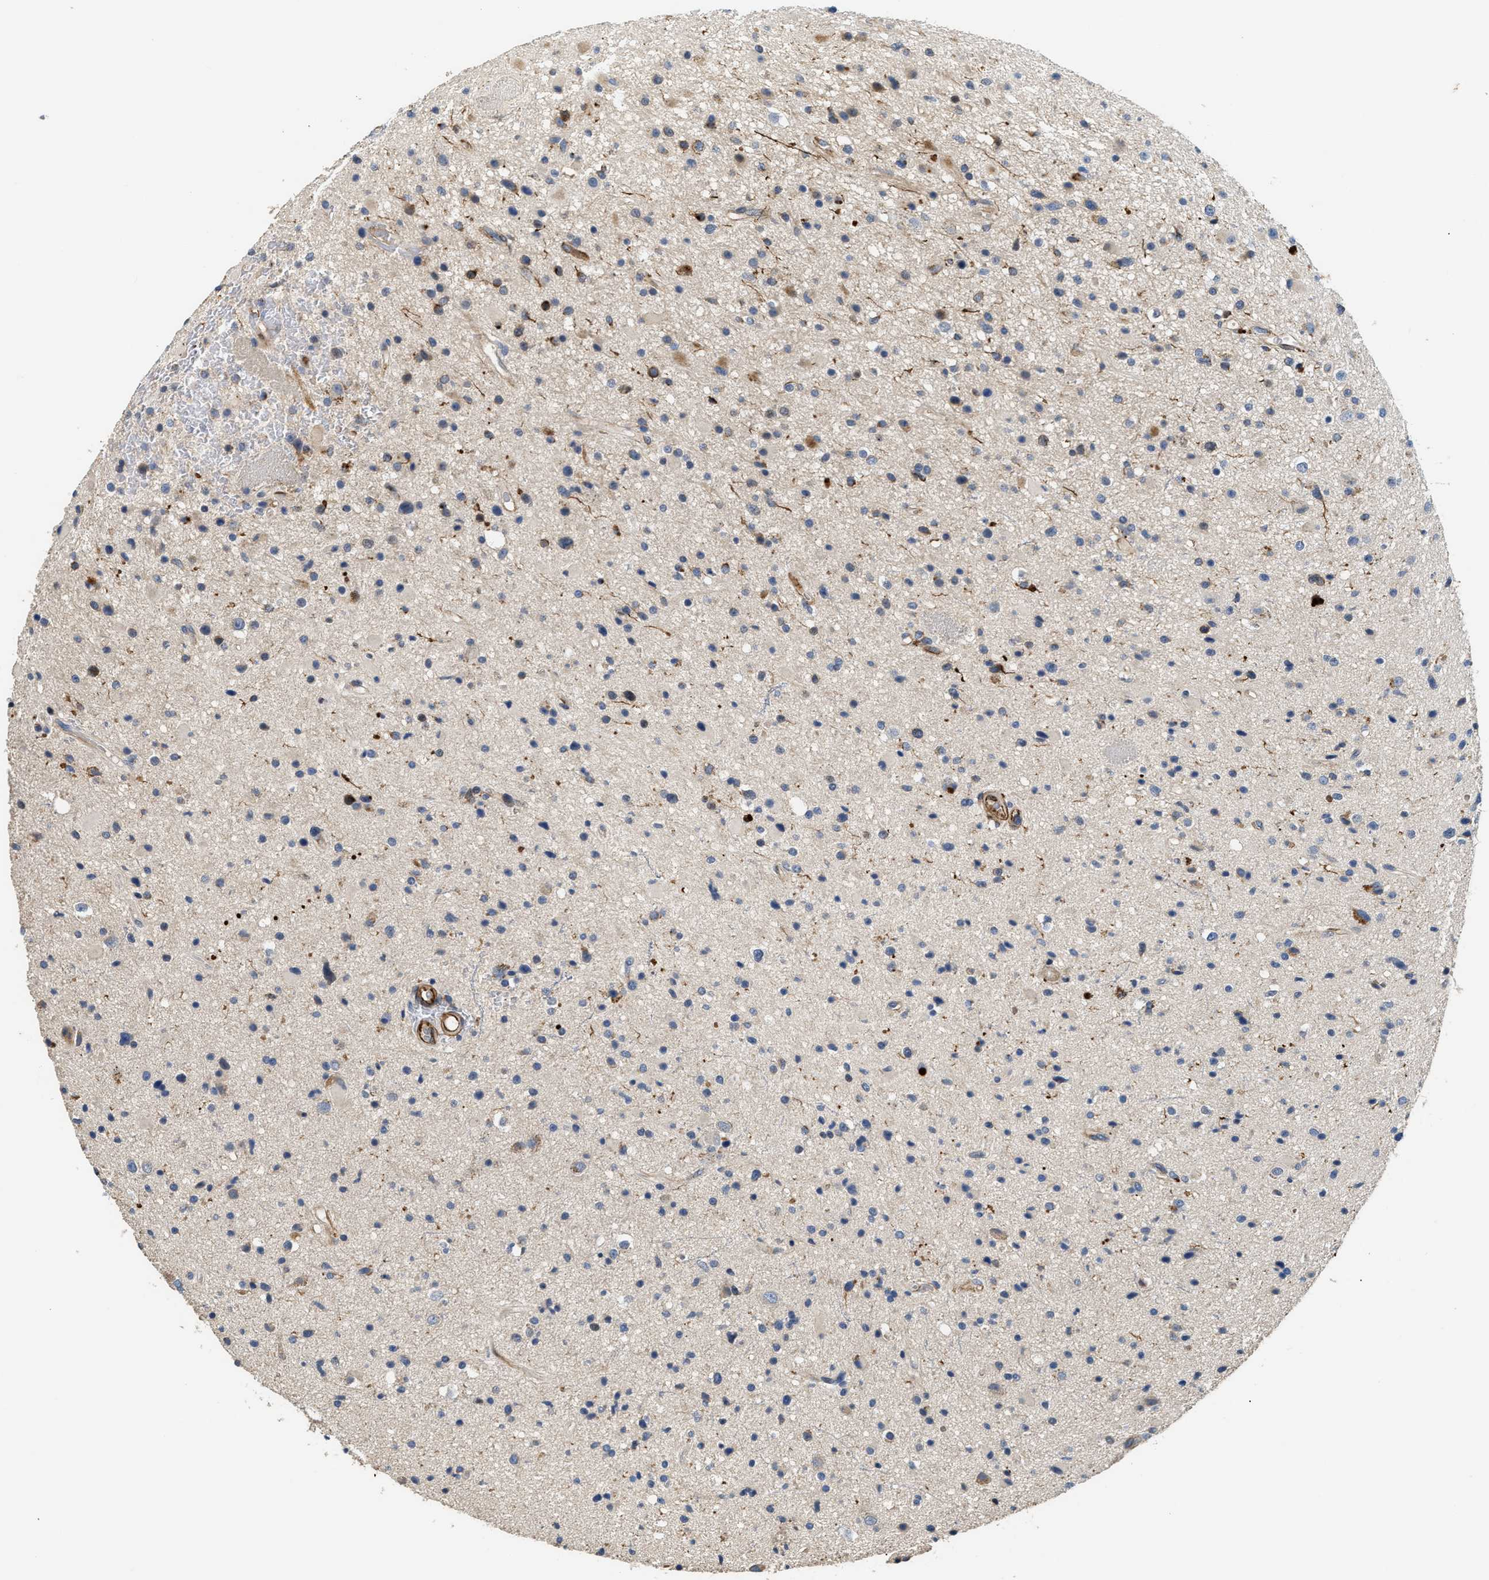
{"staining": {"intensity": "negative", "quantity": "none", "location": "none"}, "tissue": "glioma", "cell_type": "Tumor cells", "image_type": "cancer", "snomed": [{"axis": "morphology", "description": "Glioma, malignant, High grade"}, {"axis": "topography", "description": "Brain"}], "caption": "High power microscopy micrograph of an IHC micrograph of glioma, revealing no significant staining in tumor cells.", "gene": "IL17RC", "patient": {"sex": "male", "age": 33}}